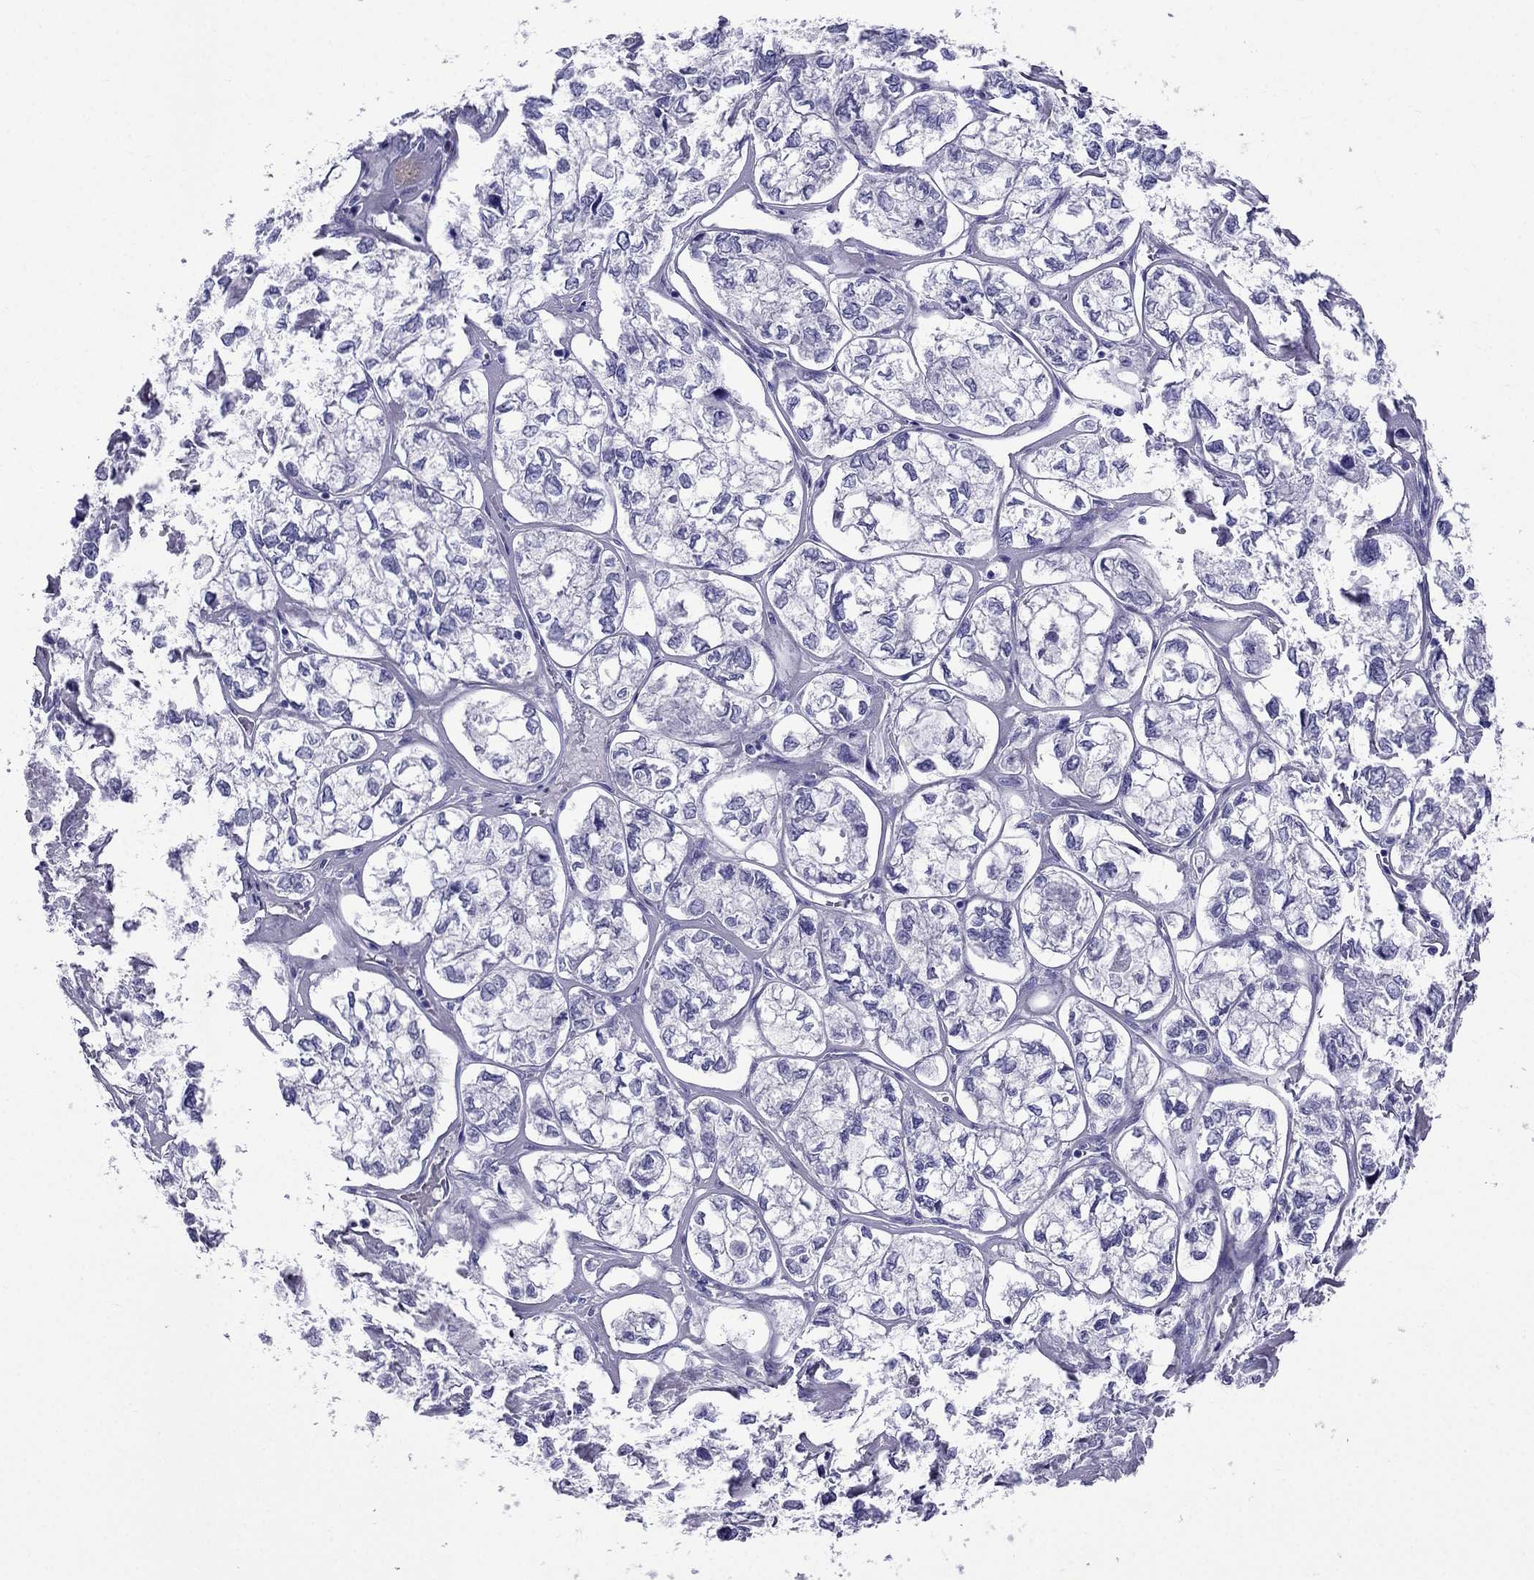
{"staining": {"intensity": "negative", "quantity": "none", "location": "none"}, "tissue": "ovarian cancer", "cell_type": "Tumor cells", "image_type": "cancer", "snomed": [{"axis": "morphology", "description": "Carcinoma, endometroid"}, {"axis": "topography", "description": "Ovary"}], "caption": "IHC of endometroid carcinoma (ovarian) demonstrates no staining in tumor cells.", "gene": "ARR3", "patient": {"sex": "female", "age": 64}}